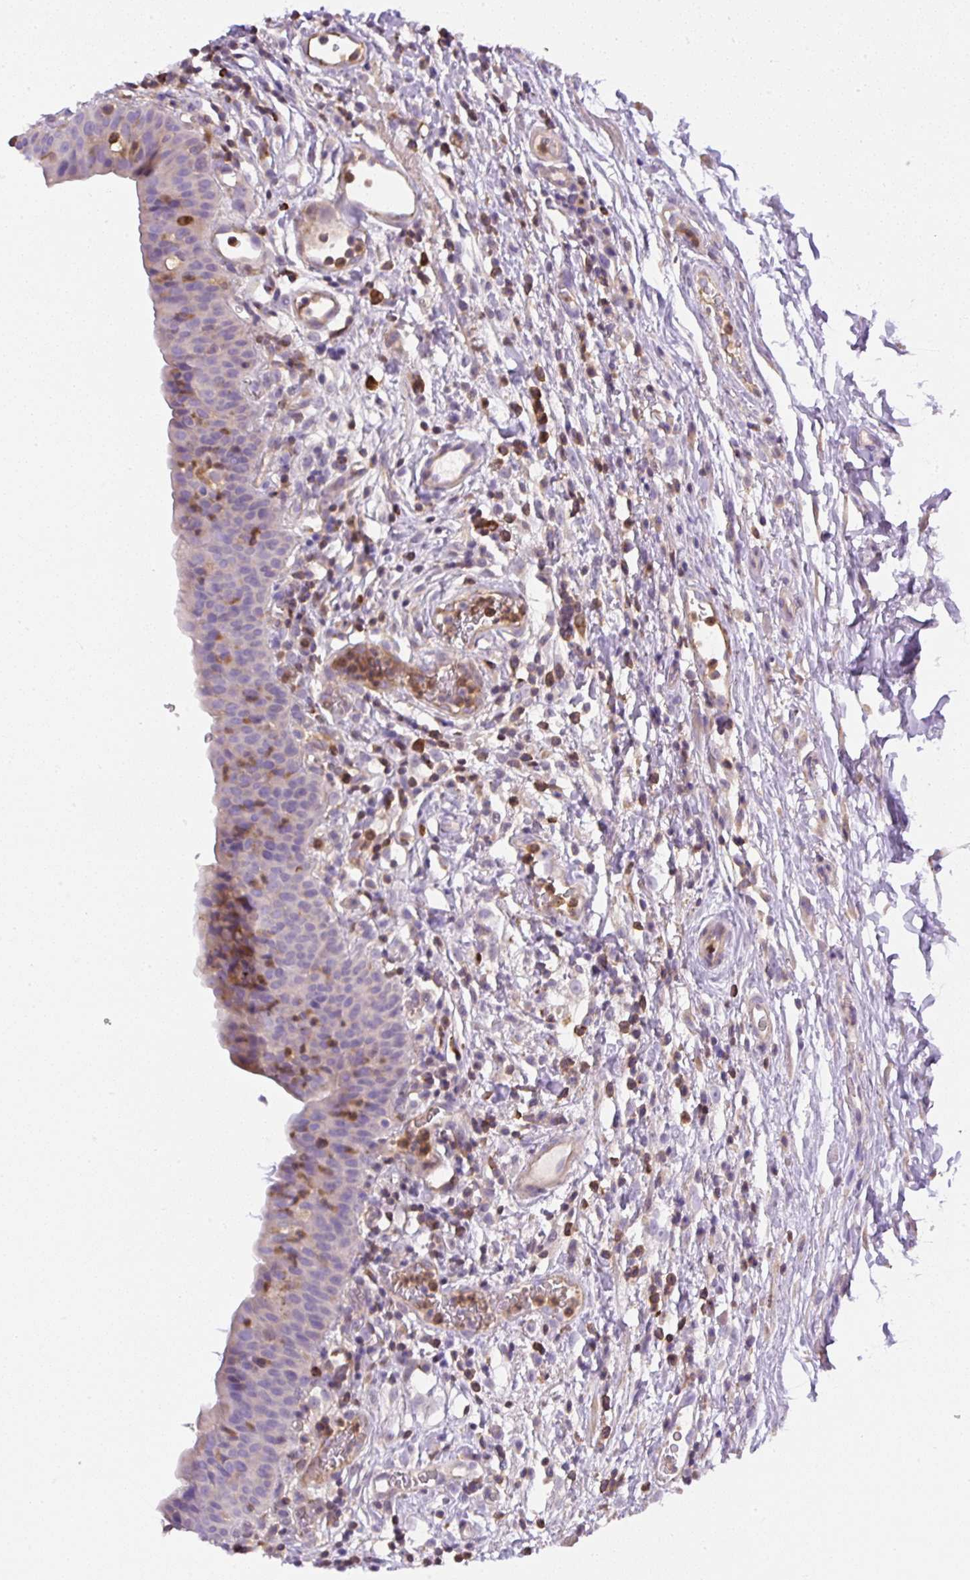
{"staining": {"intensity": "weak", "quantity": "<25%", "location": "cytoplasmic/membranous"}, "tissue": "urinary bladder", "cell_type": "Urothelial cells", "image_type": "normal", "snomed": [{"axis": "morphology", "description": "Normal tissue, NOS"}, {"axis": "morphology", "description": "Inflammation, NOS"}, {"axis": "topography", "description": "Urinary bladder"}], "caption": "Urothelial cells are negative for protein expression in normal human urinary bladder. (DAB immunohistochemistry (IHC) with hematoxylin counter stain).", "gene": "PIP5KL1", "patient": {"sex": "male", "age": 57}}